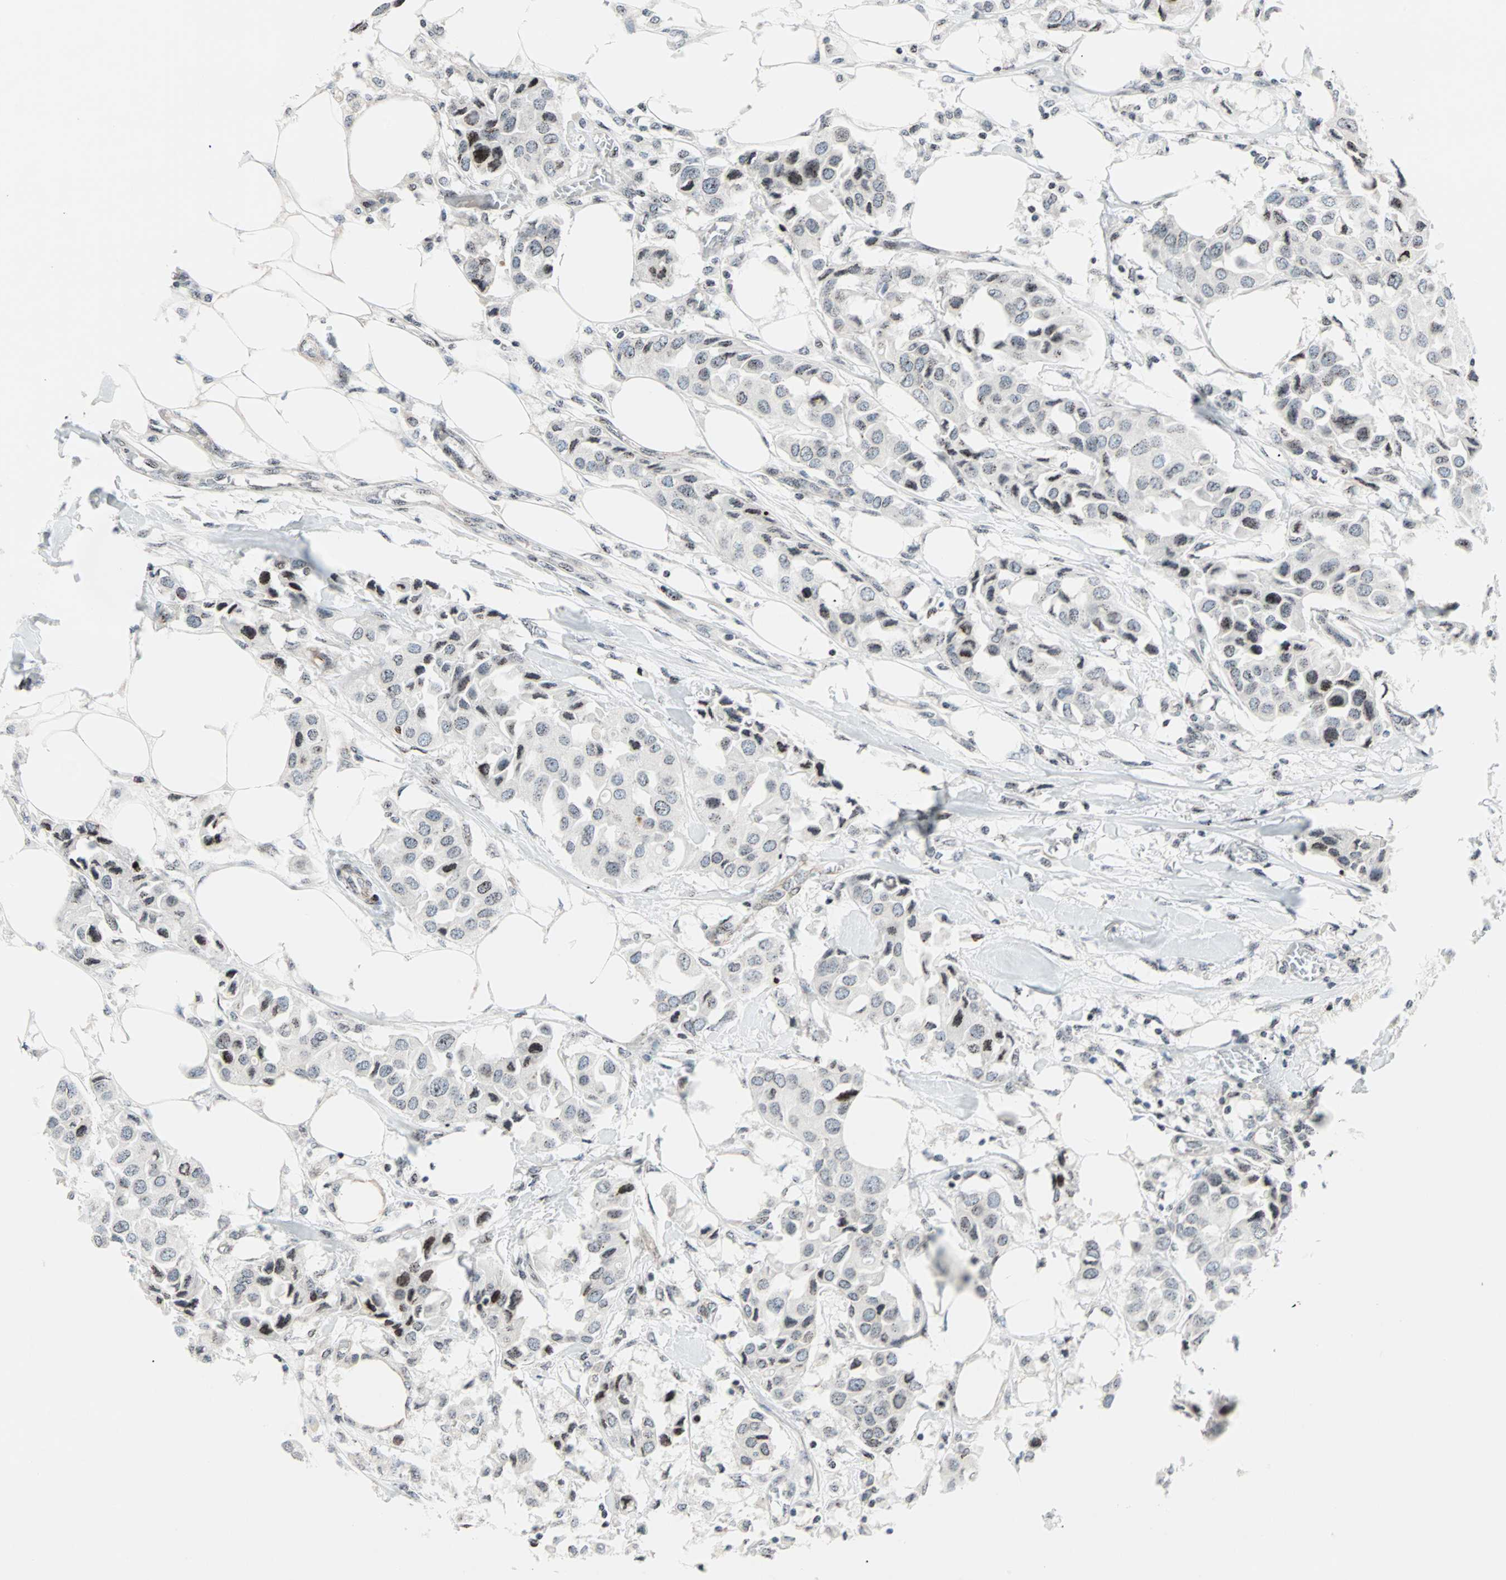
{"staining": {"intensity": "weak", "quantity": ">75%", "location": "nuclear"}, "tissue": "breast cancer", "cell_type": "Tumor cells", "image_type": "cancer", "snomed": [{"axis": "morphology", "description": "Duct carcinoma"}, {"axis": "topography", "description": "Breast"}], "caption": "Immunohistochemistry (IHC) photomicrograph of breast cancer (infiltrating ductal carcinoma) stained for a protein (brown), which demonstrates low levels of weak nuclear positivity in about >75% of tumor cells.", "gene": "CENPA", "patient": {"sex": "female", "age": 80}}